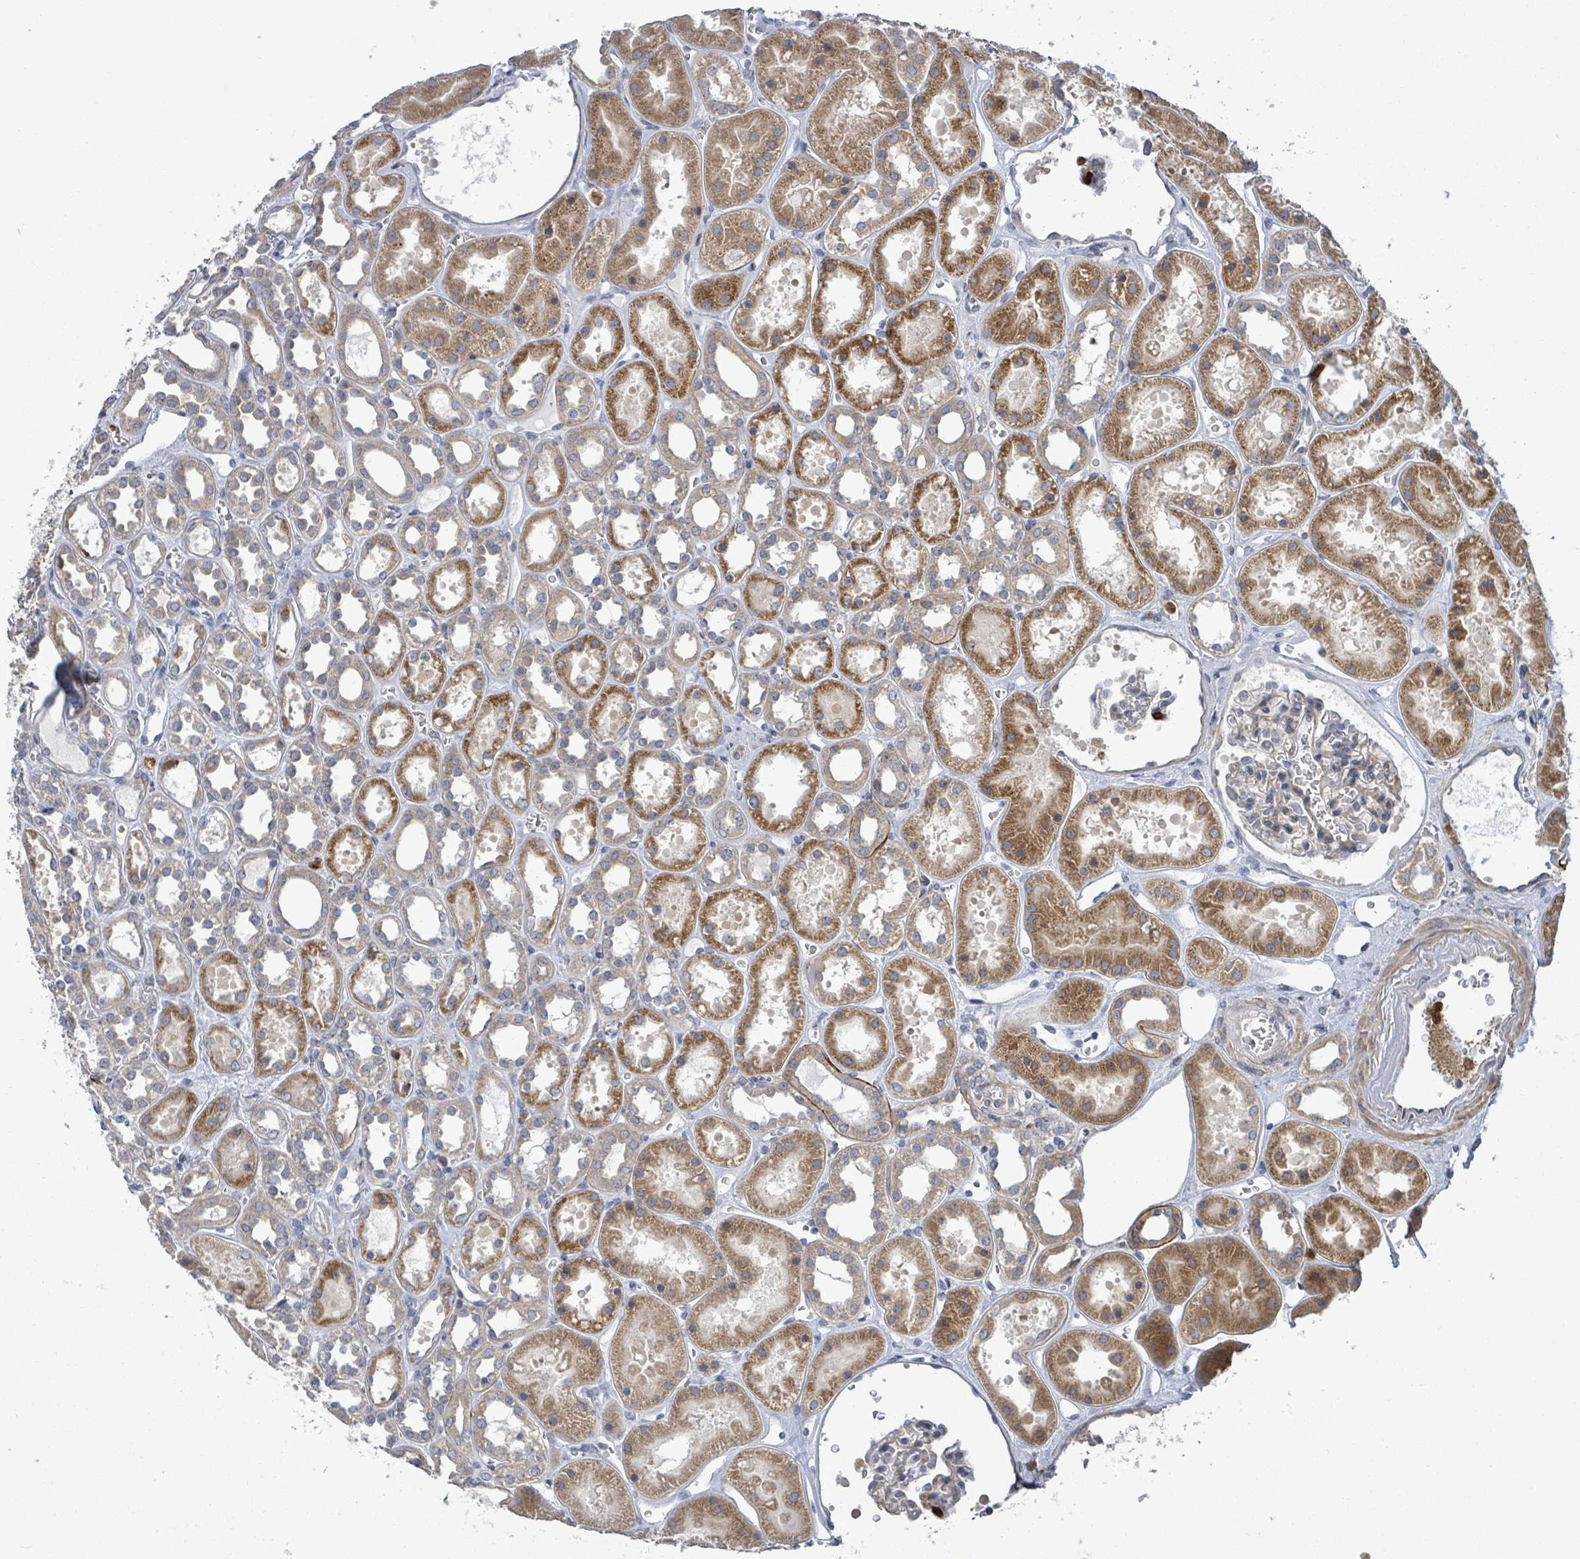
{"staining": {"intensity": "weak", "quantity": "<25%", "location": "cytoplasmic/membranous"}, "tissue": "kidney", "cell_type": "Cells in glomeruli", "image_type": "normal", "snomed": [{"axis": "morphology", "description": "Normal tissue, NOS"}, {"axis": "topography", "description": "Kidney"}], "caption": "This is an IHC micrograph of normal human kidney. There is no positivity in cells in glomeruli.", "gene": "SAR1A", "patient": {"sex": "female", "age": 41}}